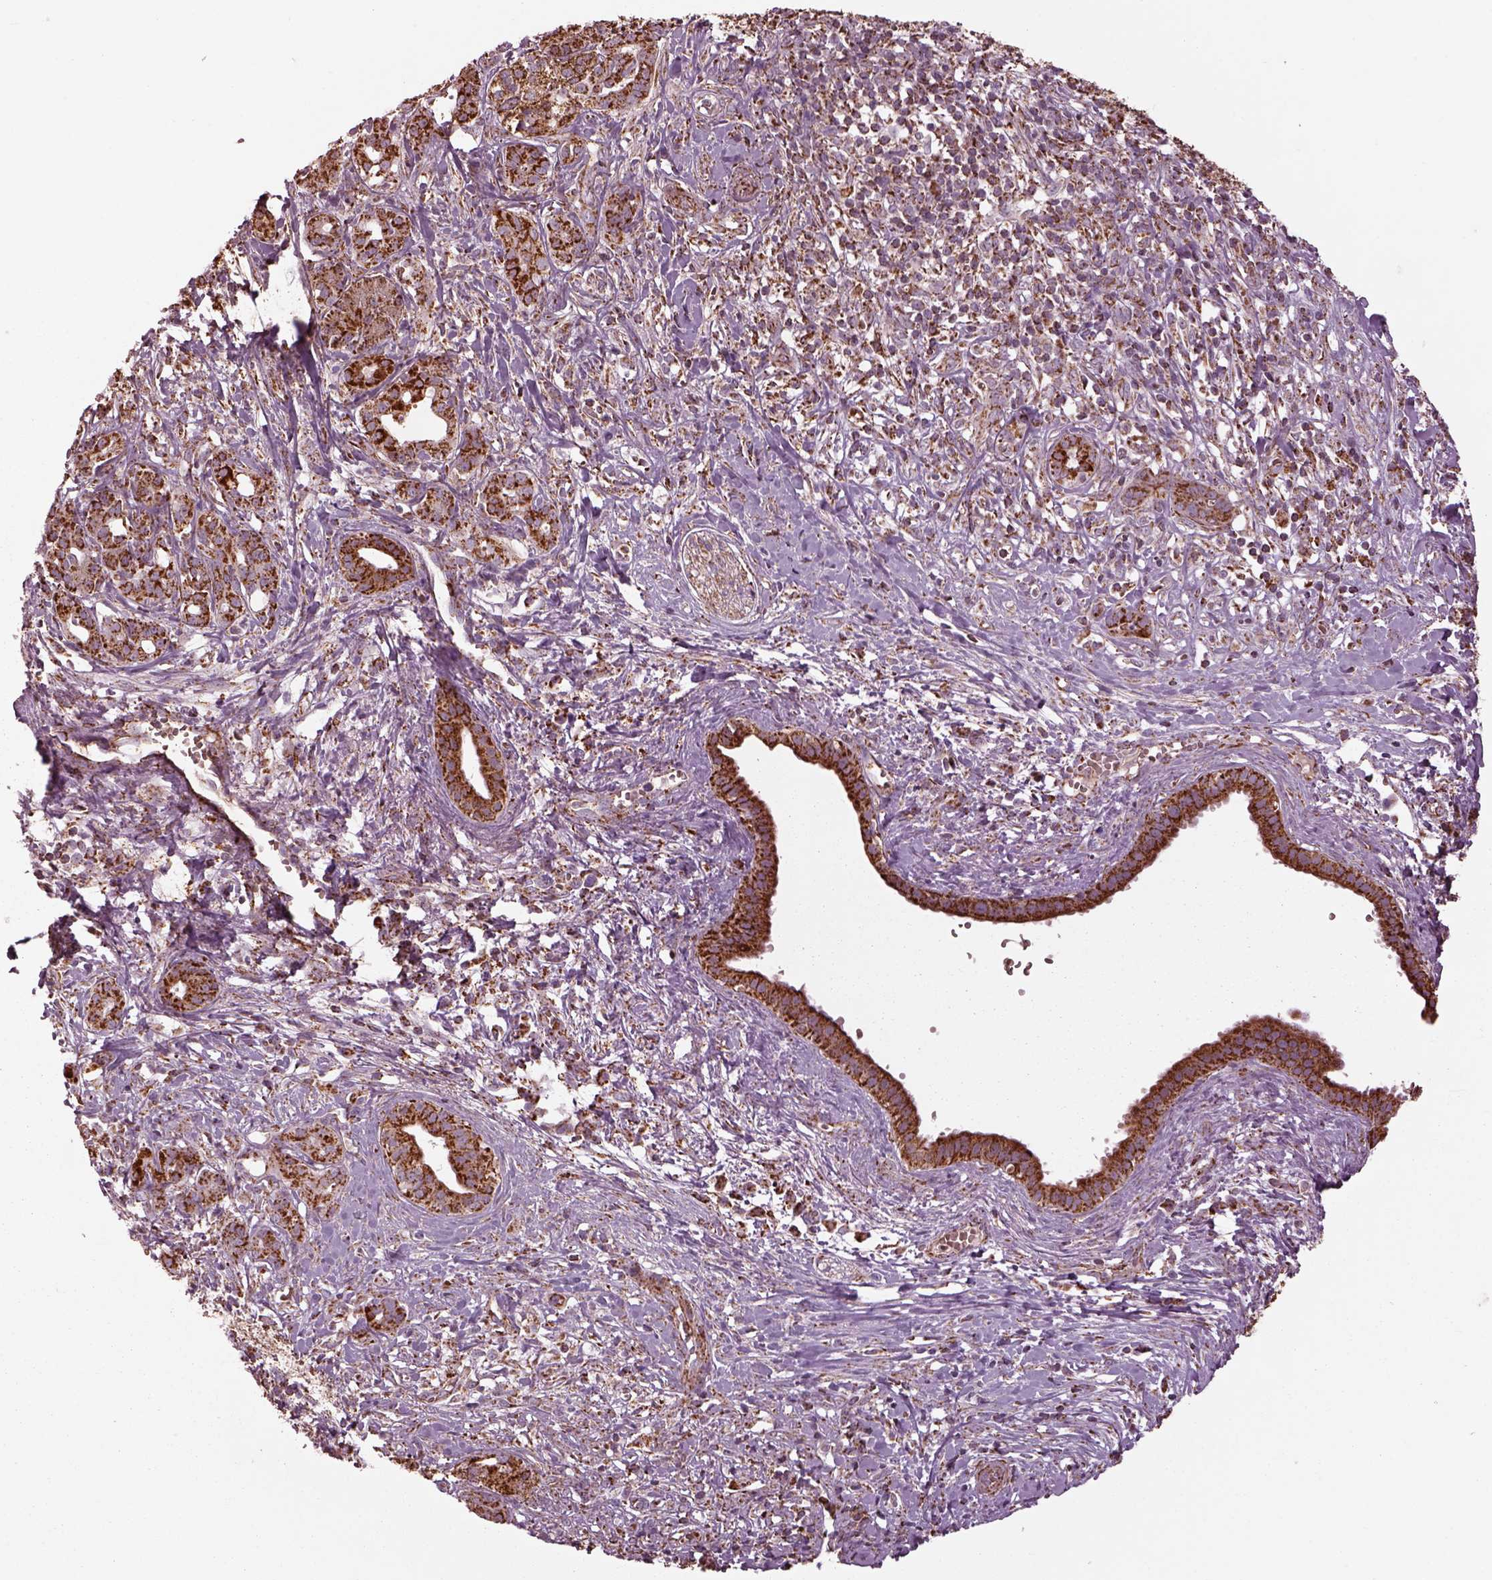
{"staining": {"intensity": "strong", "quantity": ">75%", "location": "cytoplasmic/membranous"}, "tissue": "pancreatic cancer", "cell_type": "Tumor cells", "image_type": "cancer", "snomed": [{"axis": "morphology", "description": "Adenocarcinoma, NOS"}, {"axis": "topography", "description": "Pancreas"}], "caption": "Pancreatic cancer (adenocarcinoma) tissue exhibits strong cytoplasmic/membranous expression in about >75% of tumor cells, visualized by immunohistochemistry.", "gene": "TMEM254", "patient": {"sex": "male", "age": 61}}